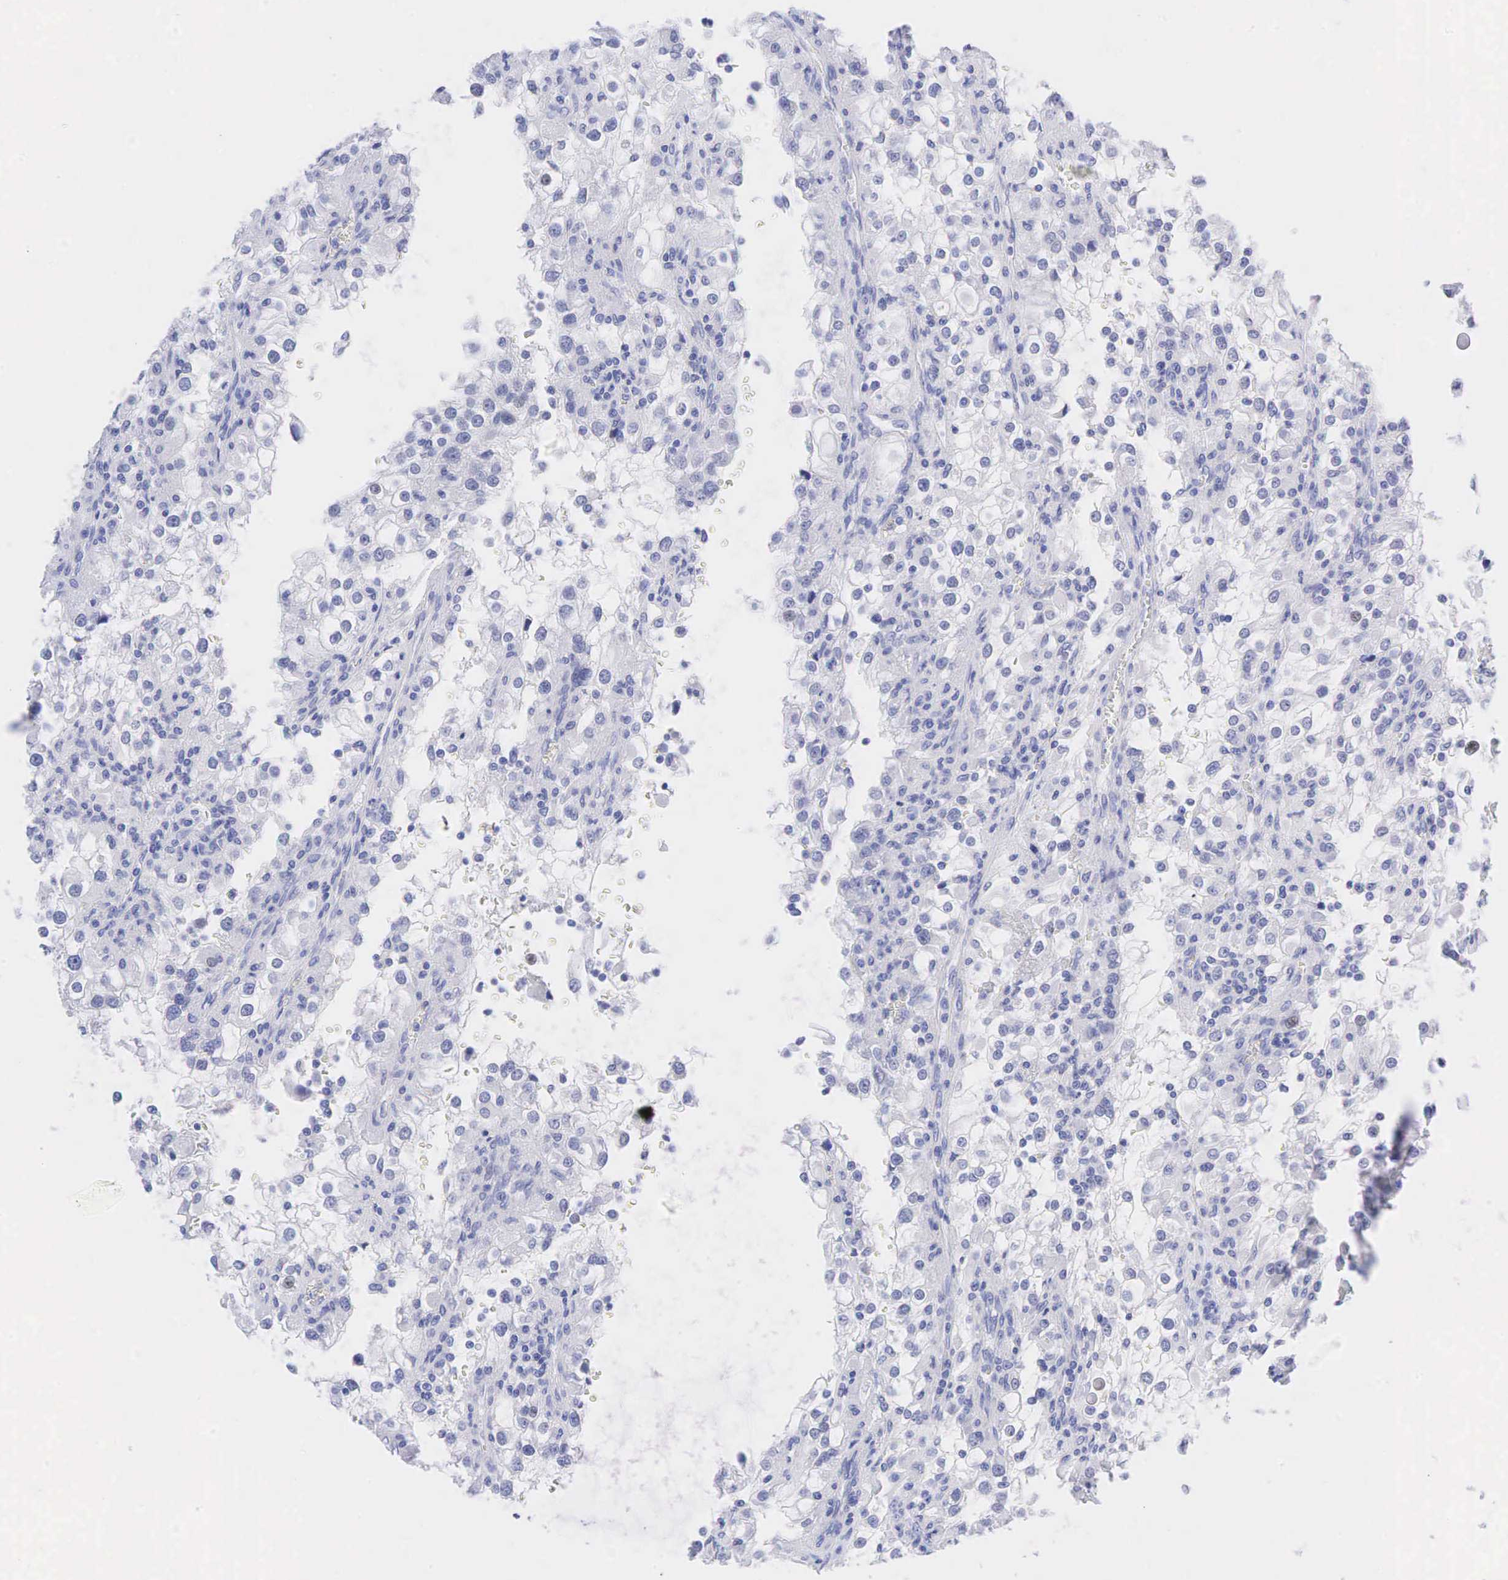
{"staining": {"intensity": "negative", "quantity": "none", "location": "none"}, "tissue": "renal cancer", "cell_type": "Tumor cells", "image_type": "cancer", "snomed": [{"axis": "morphology", "description": "Adenocarcinoma, NOS"}, {"axis": "topography", "description": "Kidney"}], "caption": "An immunohistochemistry (IHC) micrograph of renal adenocarcinoma is shown. There is no staining in tumor cells of renal adenocarcinoma.", "gene": "AR", "patient": {"sex": "female", "age": 52}}